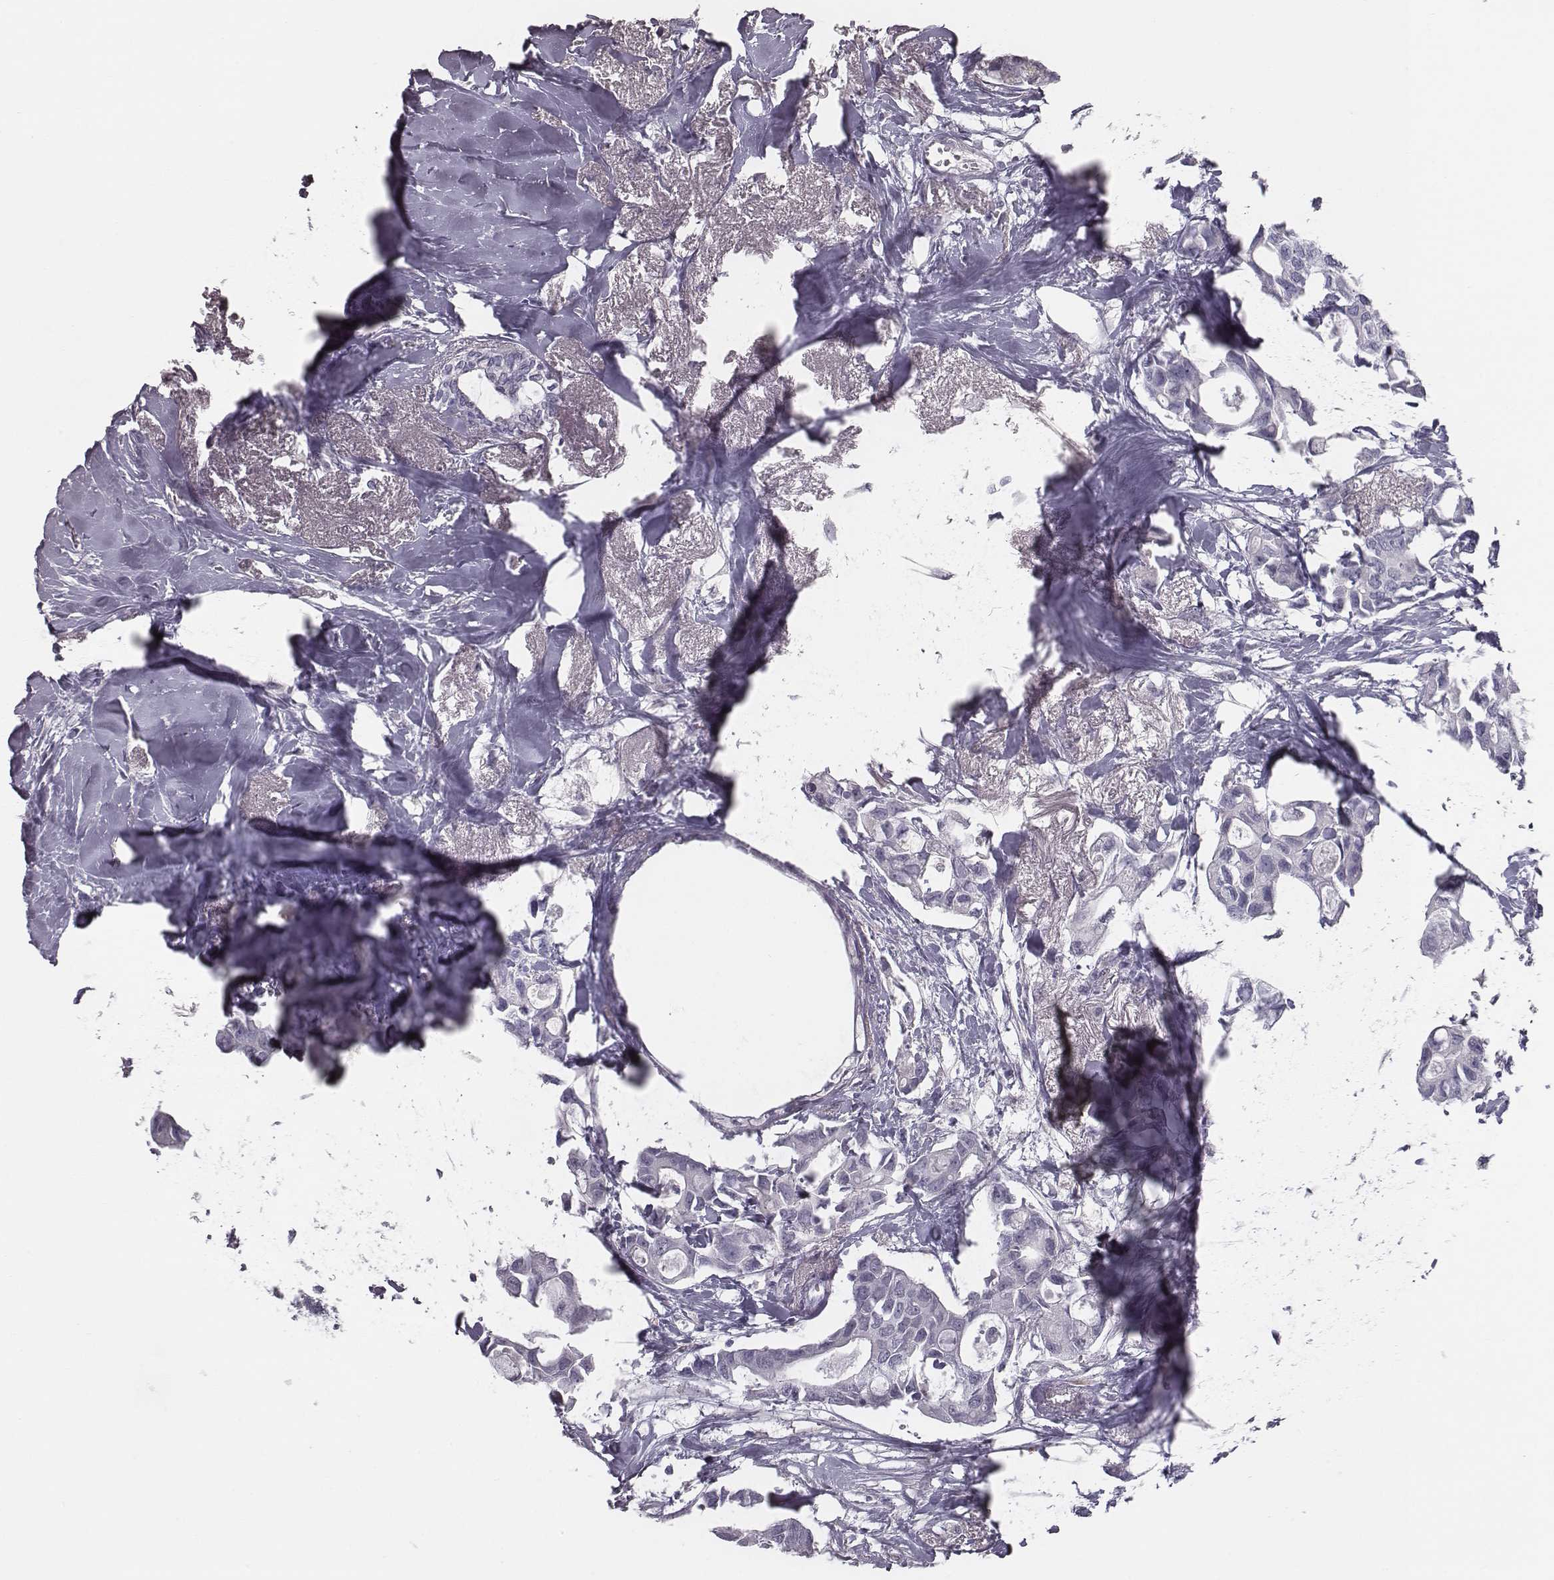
{"staining": {"intensity": "negative", "quantity": "none", "location": "none"}, "tissue": "breast cancer", "cell_type": "Tumor cells", "image_type": "cancer", "snomed": [{"axis": "morphology", "description": "Duct carcinoma"}, {"axis": "topography", "description": "Breast"}], "caption": "Immunohistochemistry image of neoplastic tissue: intraductal carcinoma (breast) stained with DAB demonstrates no significant protein positivity in tumor cells.", "gene": "SEPTIN14", "patient": {"sex": "female", "age": 83}}